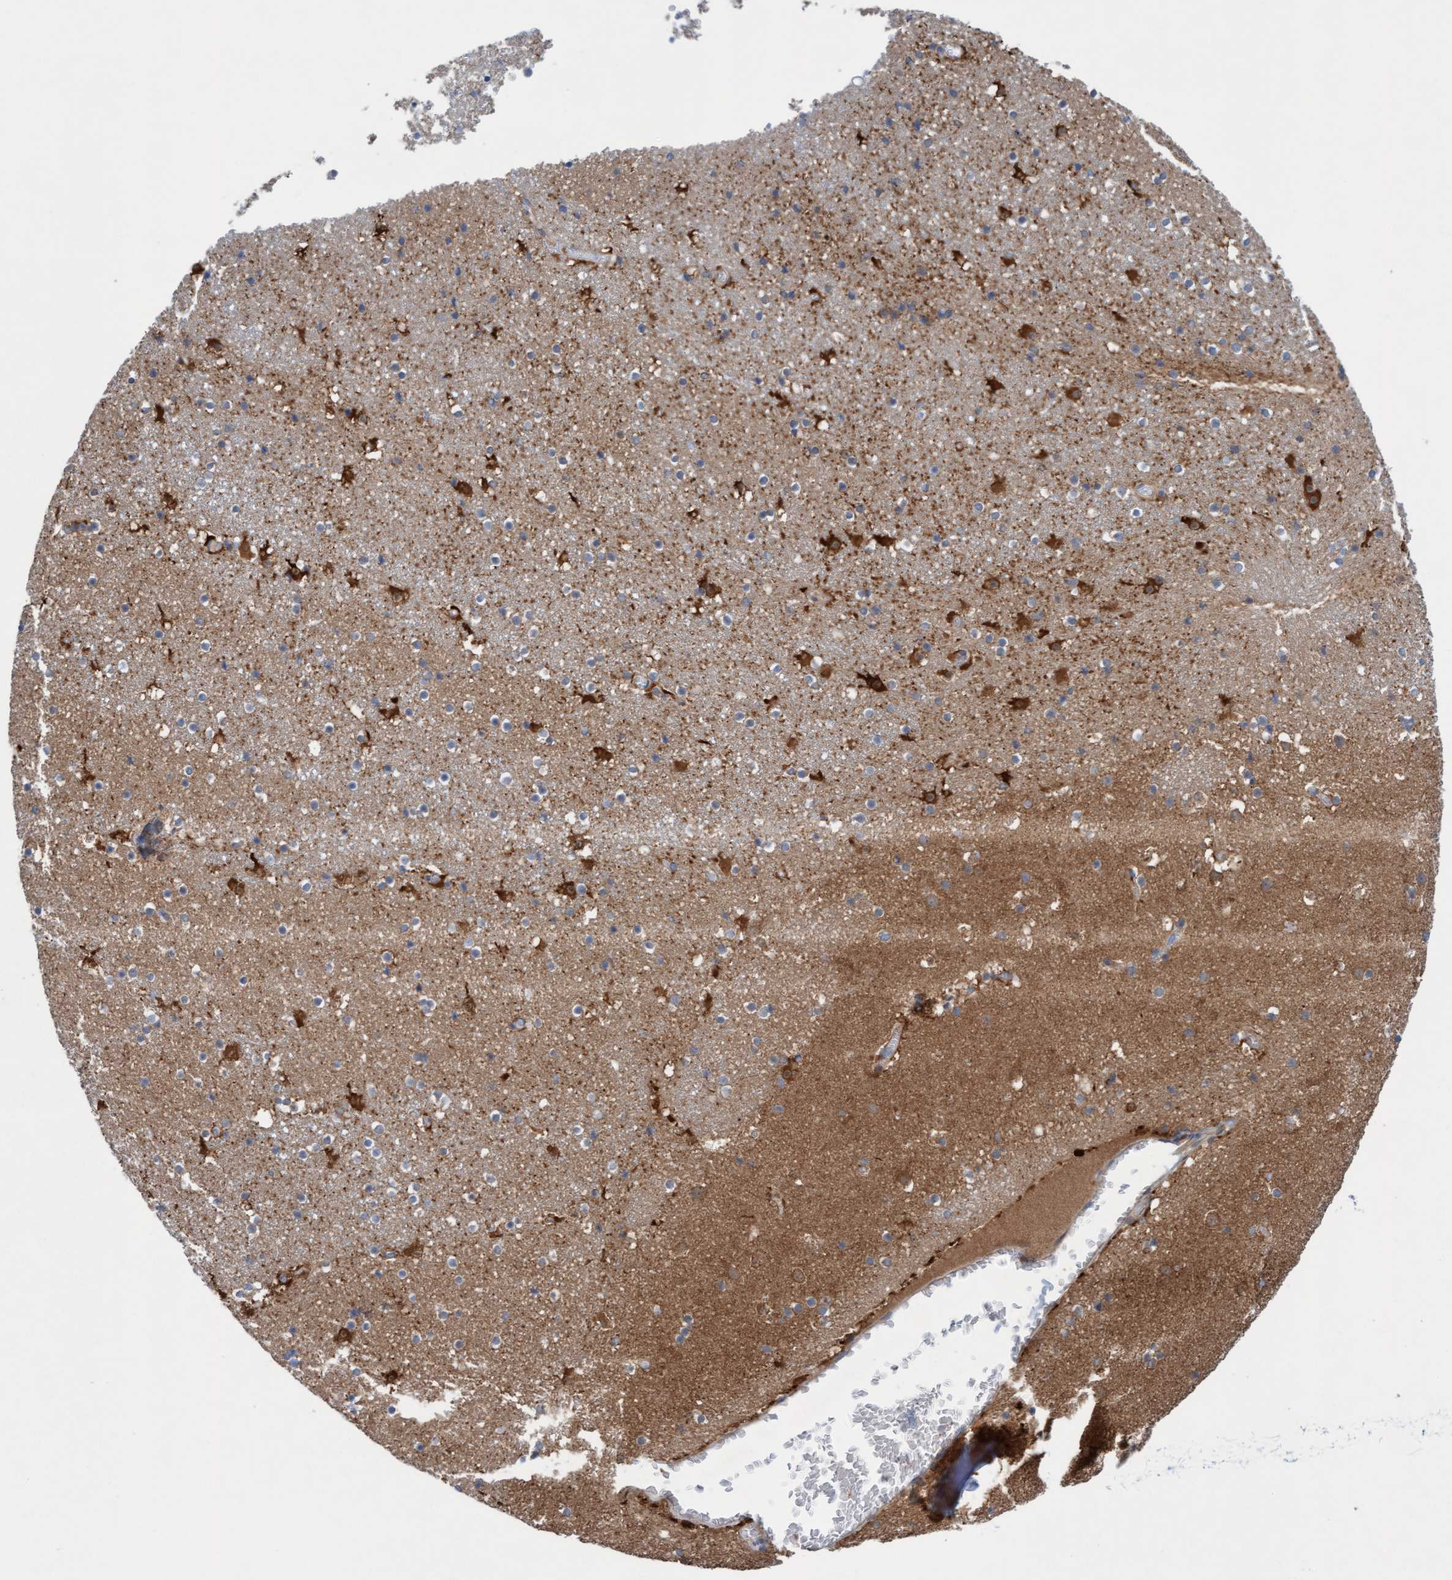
{"staining": {"intensity": "weak", "quantity": "<25%", "location": "cytoplasmic/membranous"}, "tissue": "caudate", "cell_type": "Glial cells", "image_type": "normal", "snomed": [{"axis": "morphology", "description": "Normal tissue, NOS"}, {"axis": "topography", "description": "Lateral ventricle wall"}], "caption": "Glial cells show no significant protein staining in unremarkable caudate. (DAB IHC, high magnification).", "gene": "KLHL25", "patient": {"sex": "male", "age": 45}}